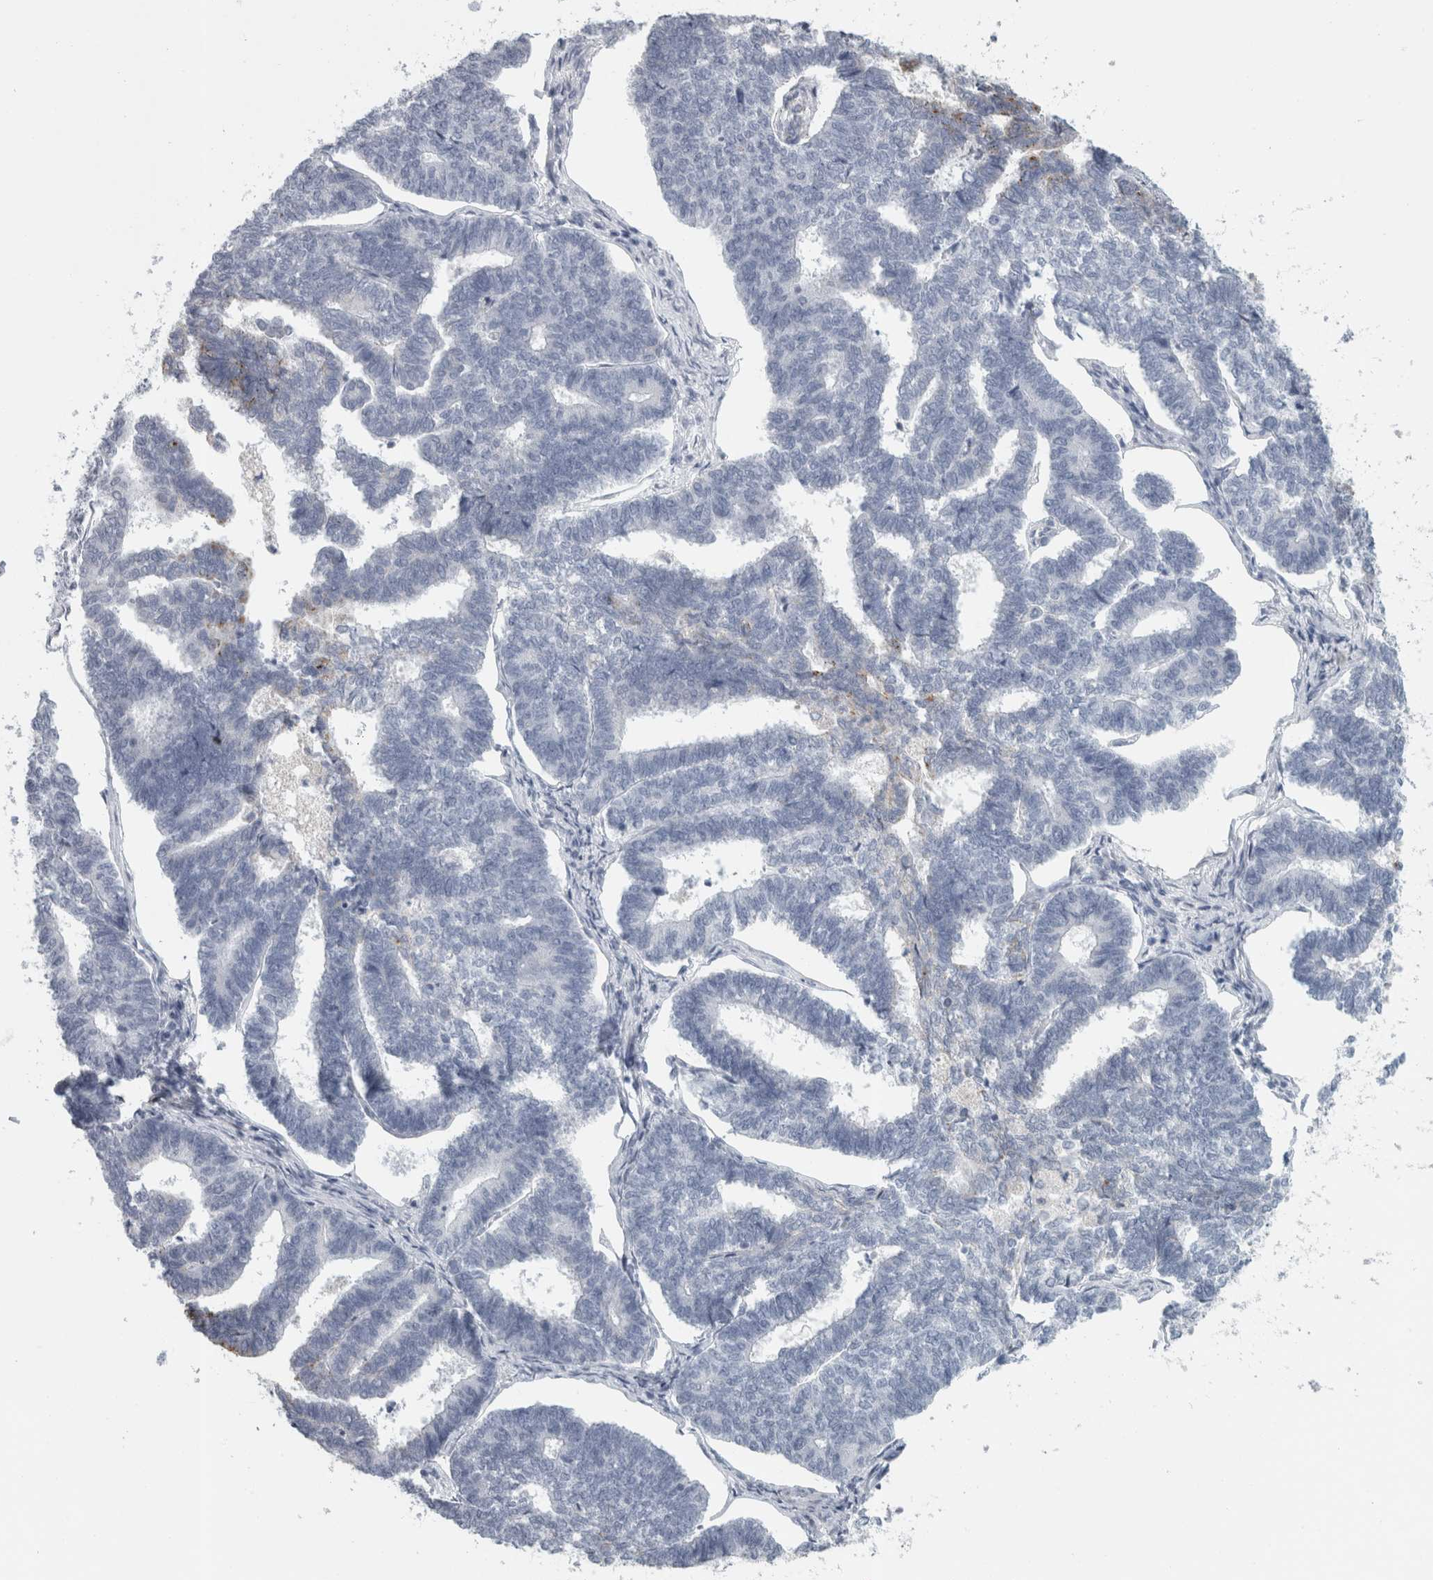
{"staining": {"intensity": "negative", "quantity": "none", "location": "none"}, "tissue": "endometrial cancer", "cell_type": "Tumor cells", "image_type": "cancer", "snomed": [{"axis": "morphology", "description": "Adenocarcinoma, NOS"}, {"axis": "topography", "description": "Endometrium"}], "caption": "This is an immunohistochemistry (IHC) photomicrograph of human endometrial adenocarcinoma. There is no positivity in tumor cells.", "gene": "CPE", "patient": {"sex": "female", "age": 70}}